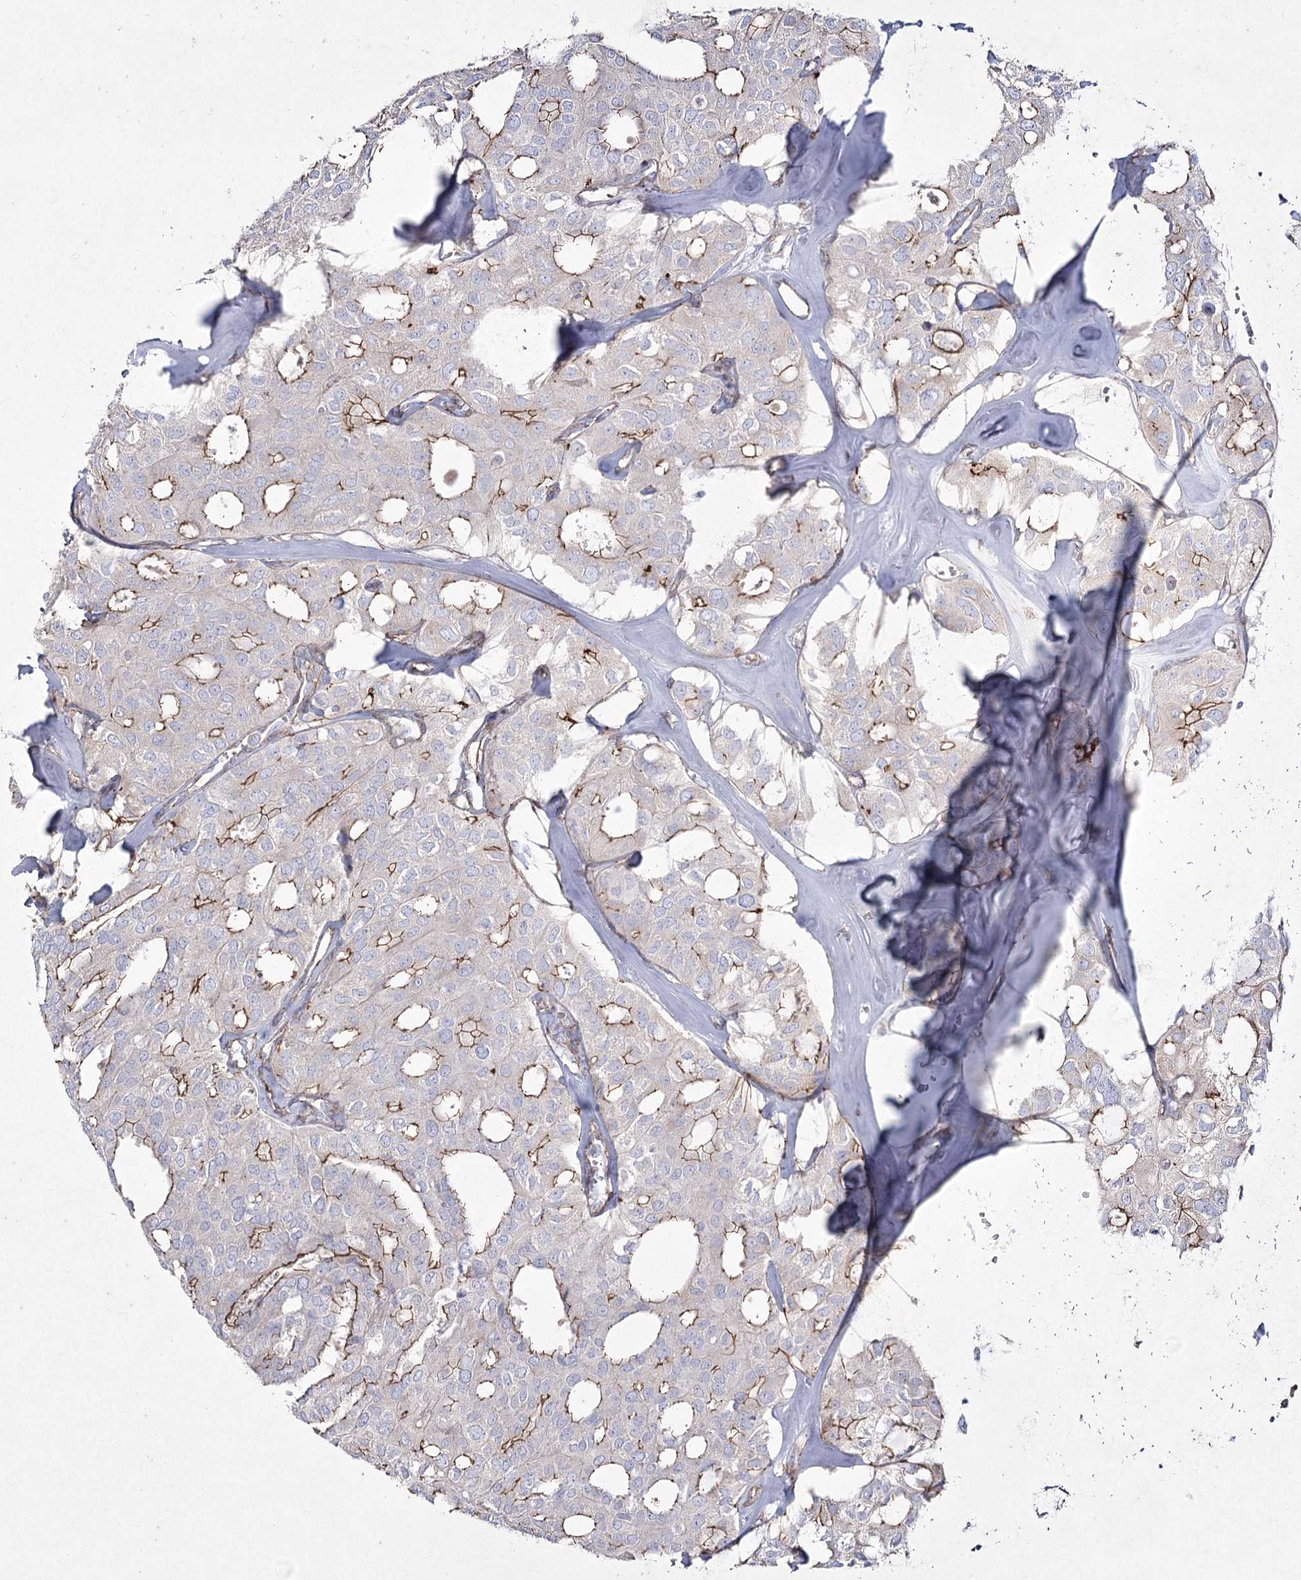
{"staining": {"intensity": "moderate", "quantity": ">75%", "location": "cytoplasmic/membranous"}, "tissue": "thyroid cancer", "cell_type": "Tumor cells", "image_type": "cancer", "snomed": [{"axis": "morphology", "description": "Follicular adenoma carcinoma, NOS"}, {"axis": "topography", "description": "Thyroid gland"}], "caption": "A high-resolution image shows immunohistochemistry staining of thyroid follicular adenoma carcinoma, which displays moderate cytoplasmic/membranous staining in approximately >75% of tumor cells. (IHC, brightfield microscopy, high magnification).", "gene": "LDLRAD3", "patient": {"sex": "male", "age": 75}}